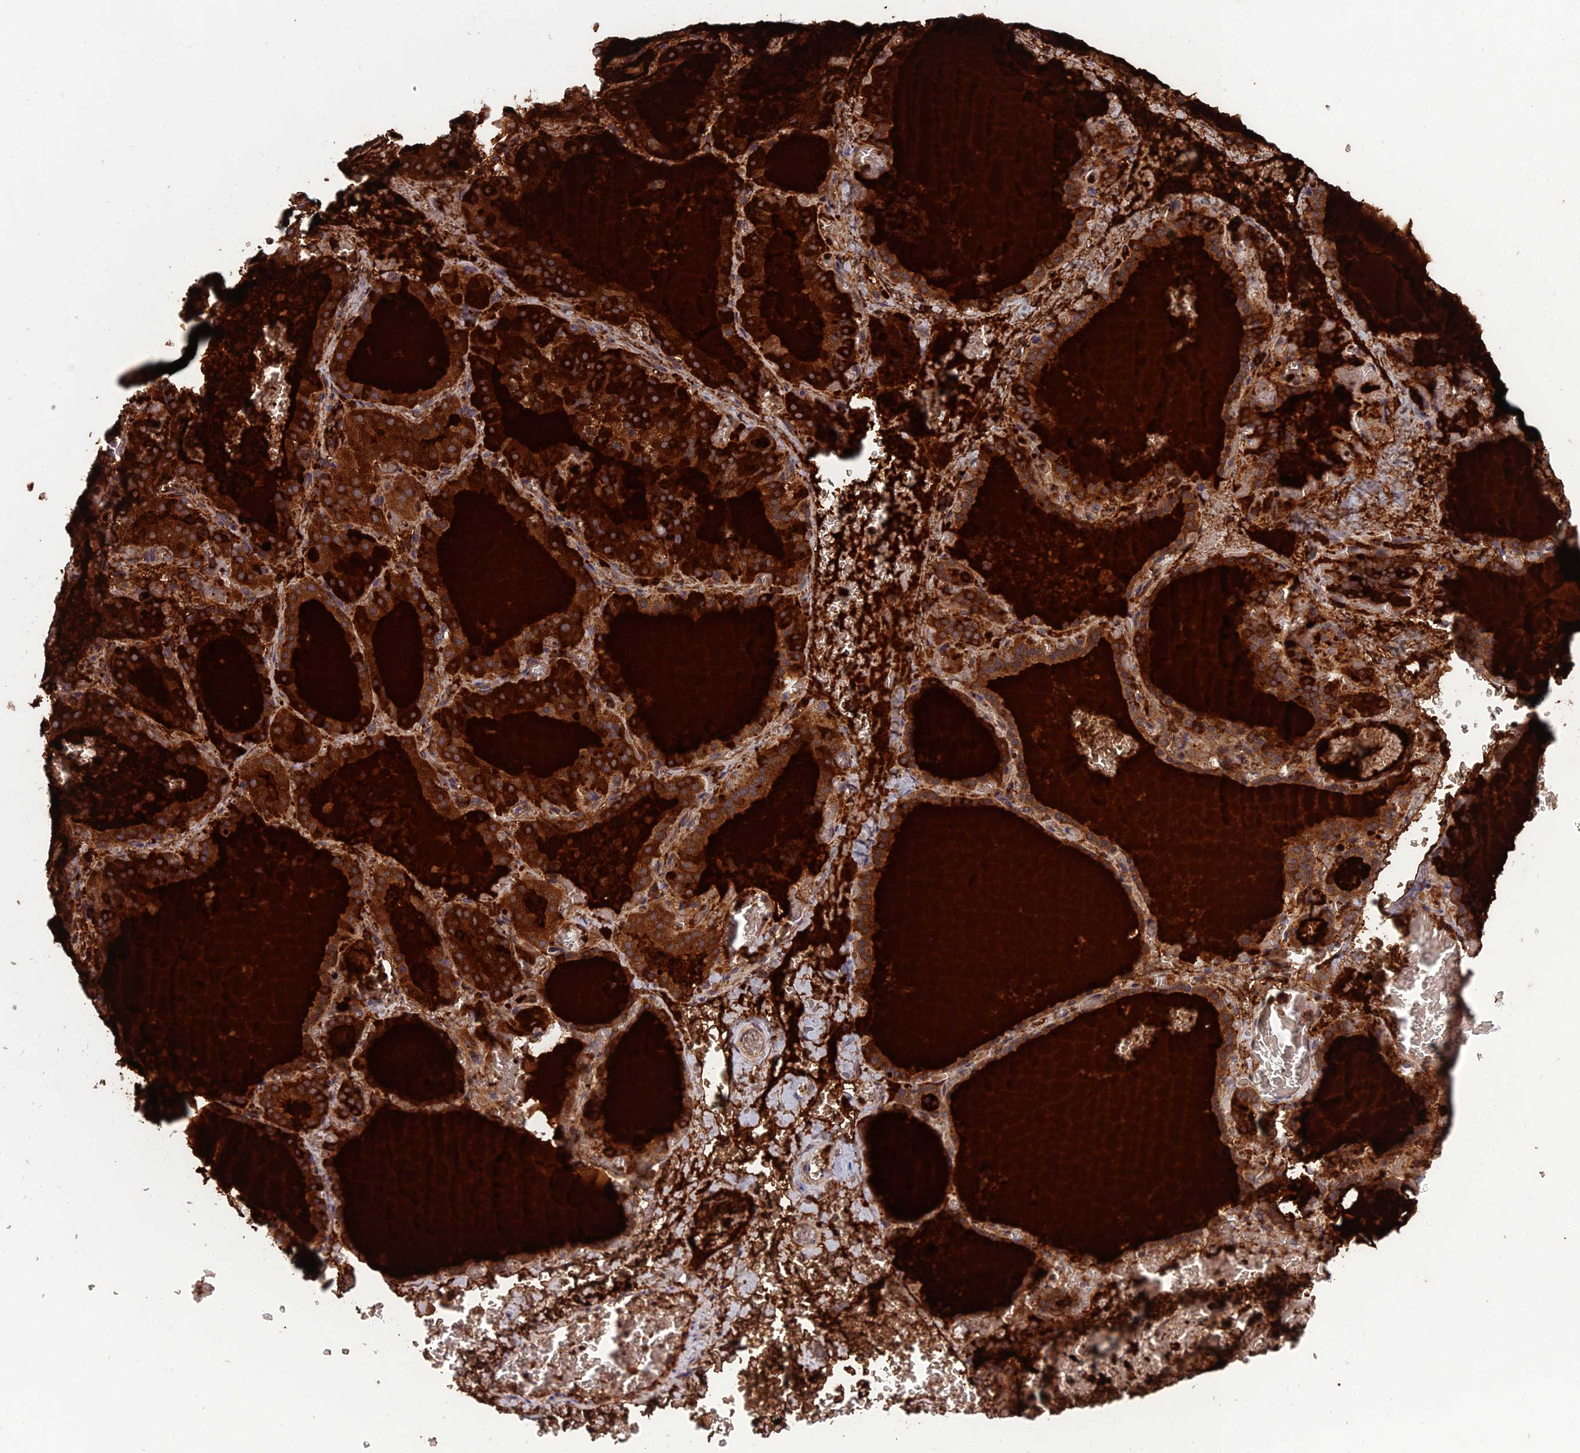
{"staining": {"intensity": "strong", "quantity": ">75%", "location": "cytoplasmic/membranous"}, "tissue": "thyroid gland", "cell_type": "Glandular cells", "image_type": "normal", "snomed": [{"axis": "morphology", "description": "Normal tissue, NOS"}, {"axis": "topography", "description": "Thyroid gland"}], "caption": "Protein expression by immunohistochemistry (IHC) shows strong cytoplasmic/membranous expression in about >75% of glandular cells in benign thyroid gland.", "gene": "GIPC1", "patient": {"sex": "female", "age": 39}}